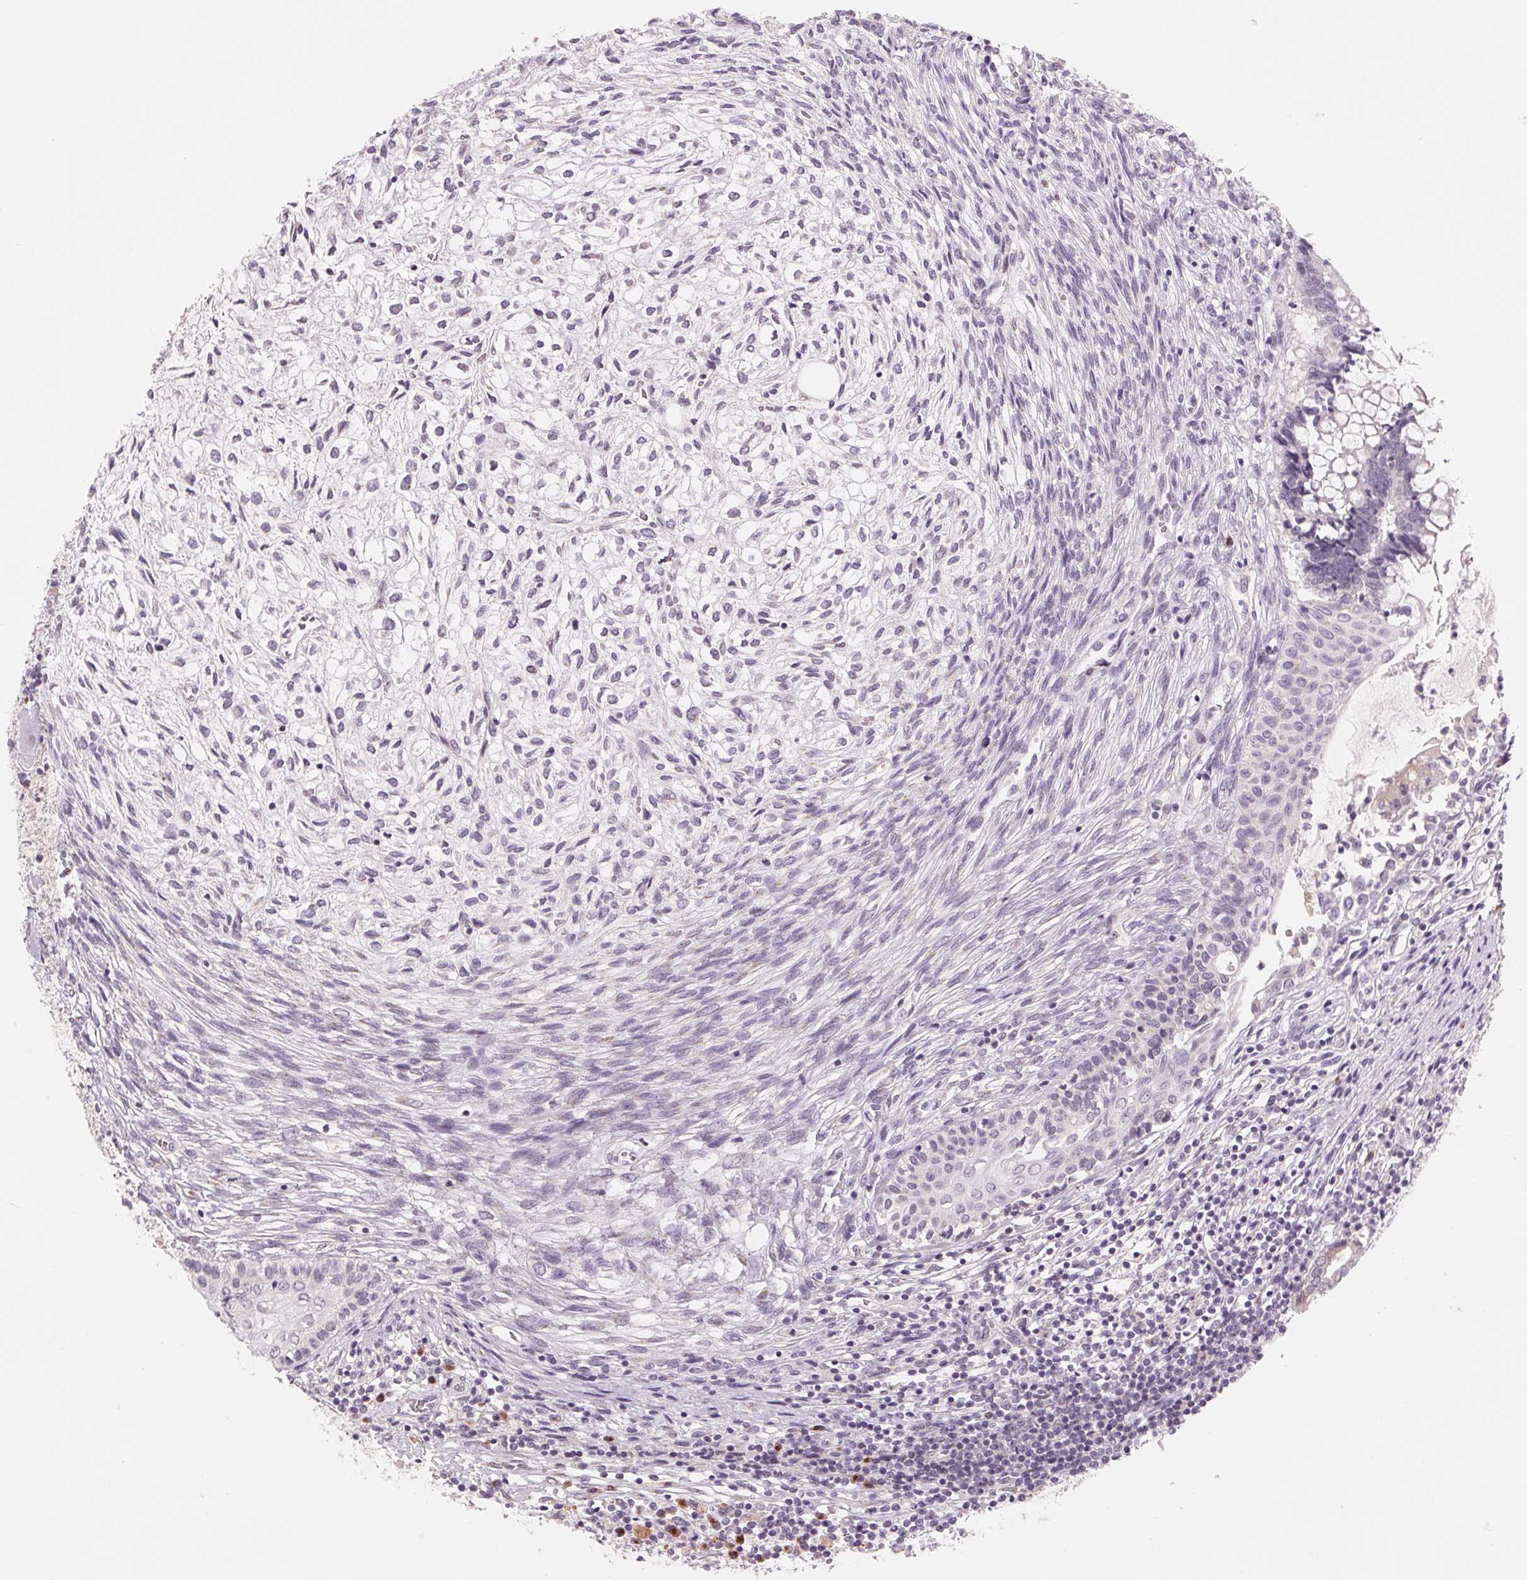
{"staining": {"intensity": "negative", "quantity": "none", "location": "none"}, "tissue": "testis cancer", "cell_type": "Tumor cells", "image_type": "cancer", "snomed": [{"axis": "morphology", "description": "Carcinoma, Embryonal, NOS"}, {"axis": "topography", "description": "Testis"}], "caption": "Photomicrograph shows no significant protein expression in tumor cells of embryonal carcinoma (testis).", "gene": "IL9R", "patient": {"sex": "male", "age": 37}}